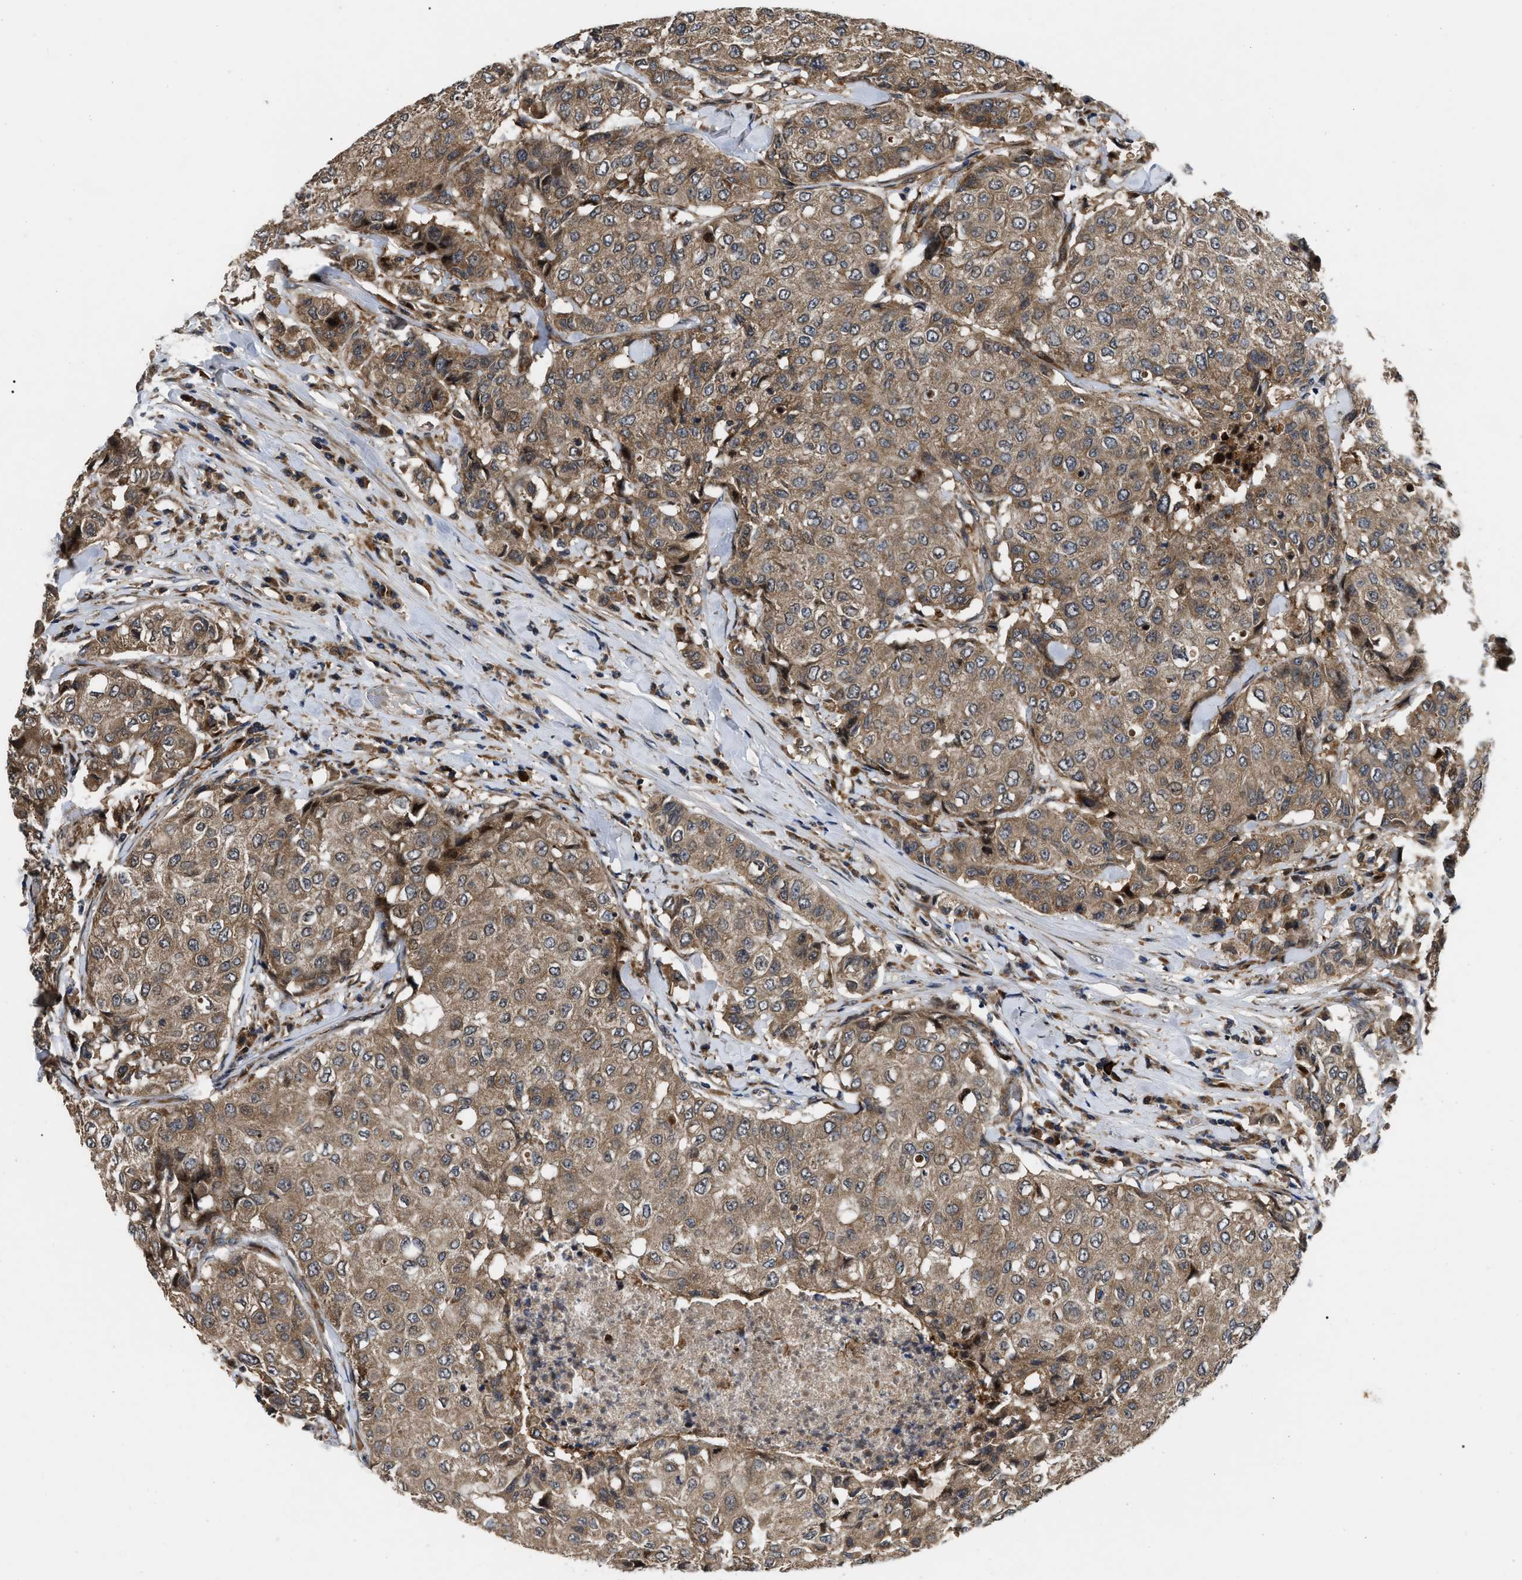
{"staining": {"intensity": "moderate", "quantity": ">75%", "location": "cytoplasmic/membranous"}, "tissue": "breast cancer", "cell_type": "Tumor cells", "image_type": "cancer", "snomed": [{"axis": "morphology", "description": "Duct carcinoma"}, {"axis": "topography", "description": "Breast"}], "caption": "A brown stain labels moderate cytoplasmic/membranous staining of a protein in human breast intraductal carcinoma tumor cells.", "gene": "PPWD1", "patient": {"sex": "female", "age": 27}}